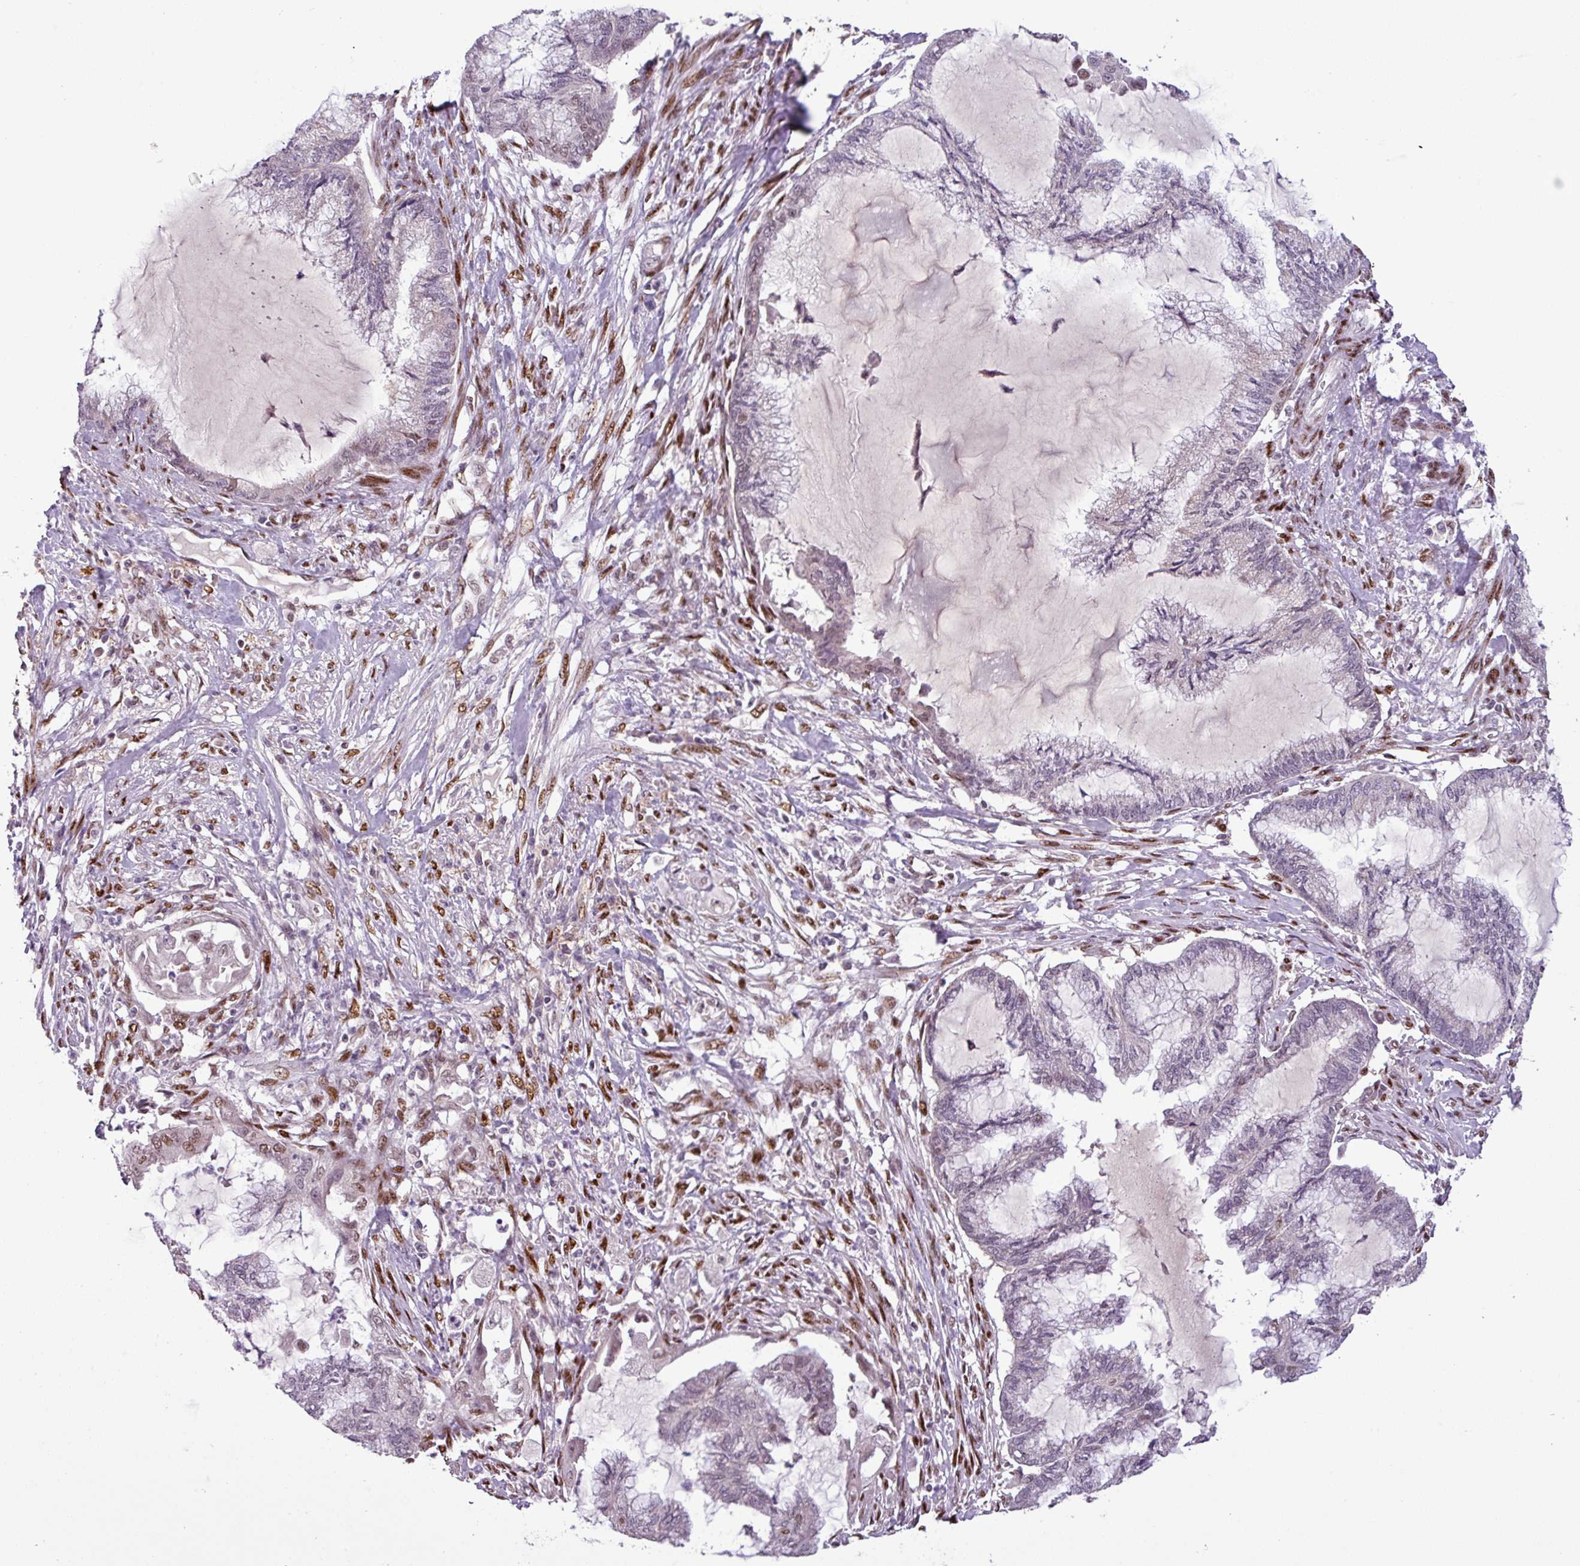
{"staining": {"intensity": "weak", "quantity": "<25%", "location": "nuclear"}, "tissue": "endometrial cancer", "cell_type": "Tumor cells", "image_type": "cancer", "snomed": [{"axis": "morphology", "description": "Adenocarcinoma, NOS"}, {"axis": "topography", "description": "Endometrium"}], "caption": "The micrograph displays no staining of tumor cells in endometrial adenocarcinoma.", "gene": "IRF2BPL", "patient": {"sex": "female", "age": 86}}